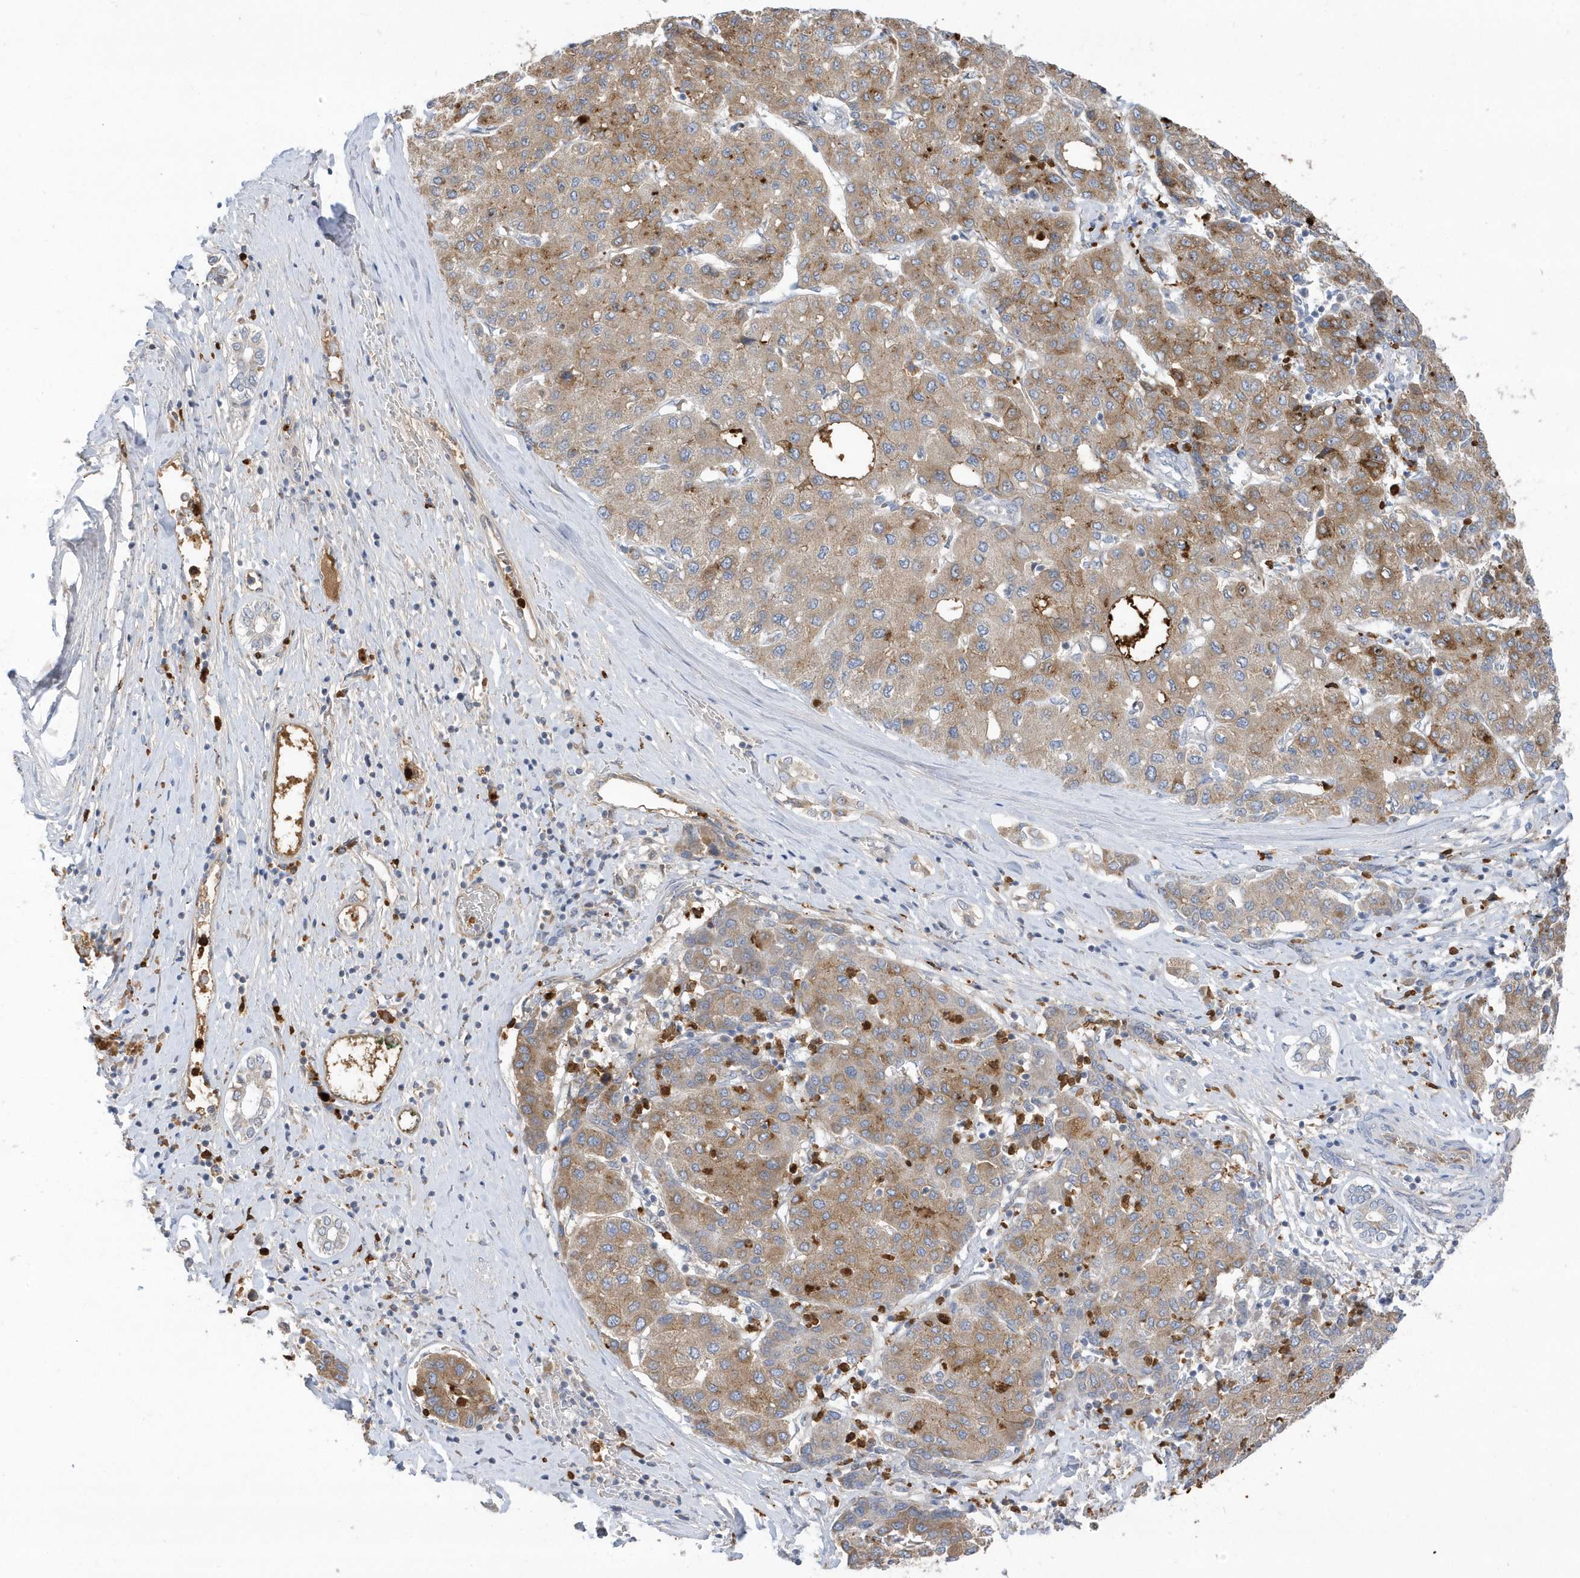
{"staining": {"intensity": "moderate", "quantity": ">75%", "location": "cytoplasmic/membranous"}, "tissue": "liver cancer", "cell_type": "Tumor cells", "image_type": "cancer", "snomed": [{"axis": "morphology", "description": "Carcinoma, Hepatocellular, NOS"}, {"axis": "topography", "description": "Liver"}], "caption": "Protein staining reveals moderate cytoplasmic/membranous positivity in about >75% of tumor cells in liver cancer (hepatocellular carcinoma).", "gene": "DPP9", "patient": {"sex": "male", "age": 65}}